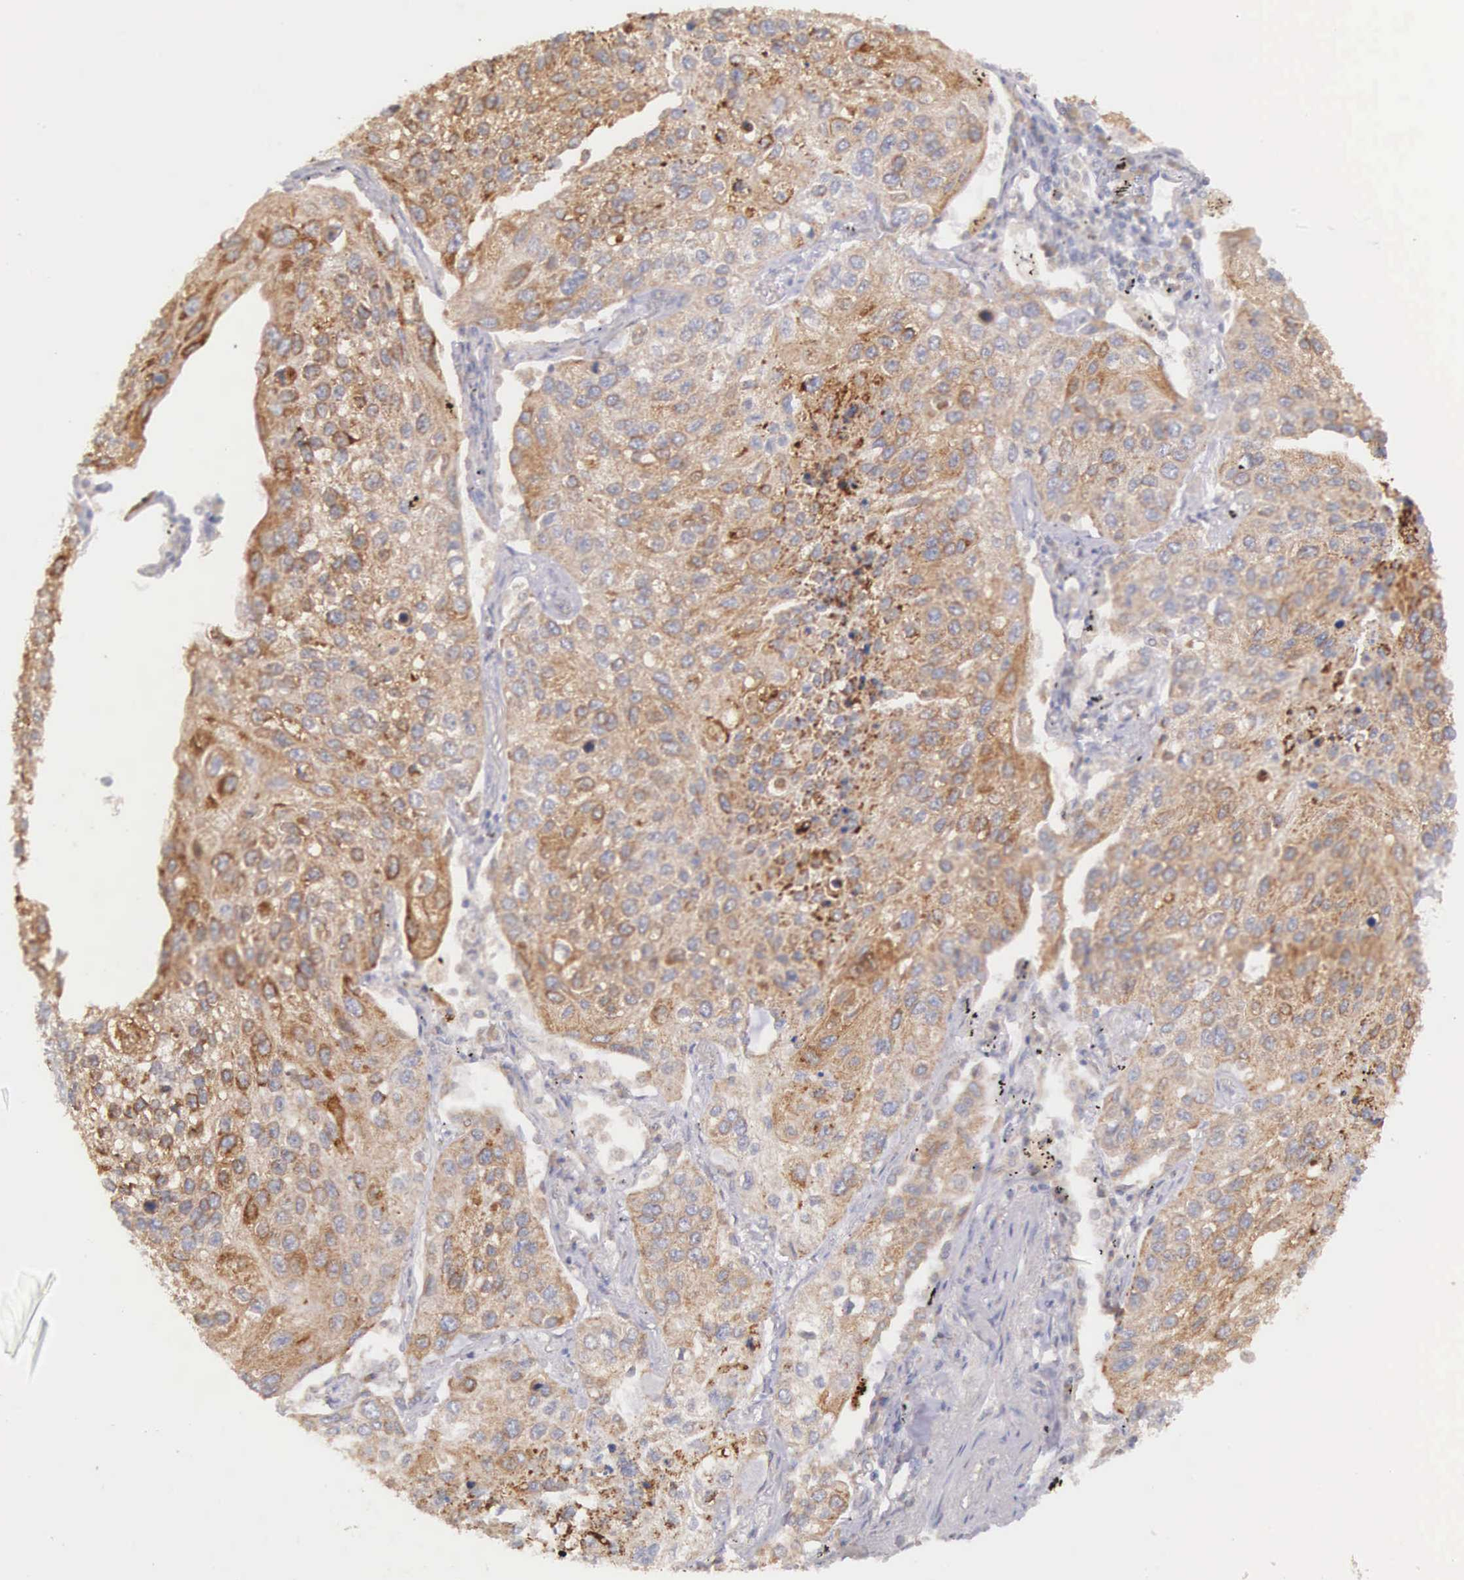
{"staining": {"intensity": "moderate", "quantity": ">75%", "location": "cytoplasmic/membranous"}, "tissue": "lung cancer", "cell_type": "Tumor cells", "image_type": "cancer", "snomed": [{"axis": "morphology", "description": "Squamous cell carcinoma, NOS"}, {"axis": "topography", "description": "Lung"}], "caption": "Protein staining by immunohistochemistry shows moderate cytoplasmic/membranous staining in approximately >75% of tumor cells in lung cancer (squamous cell carcinoma). The protein is stained brown, and the nuclei are stained in blue (DAB IHC with brightfield microscopy, high magnification).", "gene": "NSDHL", "patient": {"sex": "male", "age": 75}}